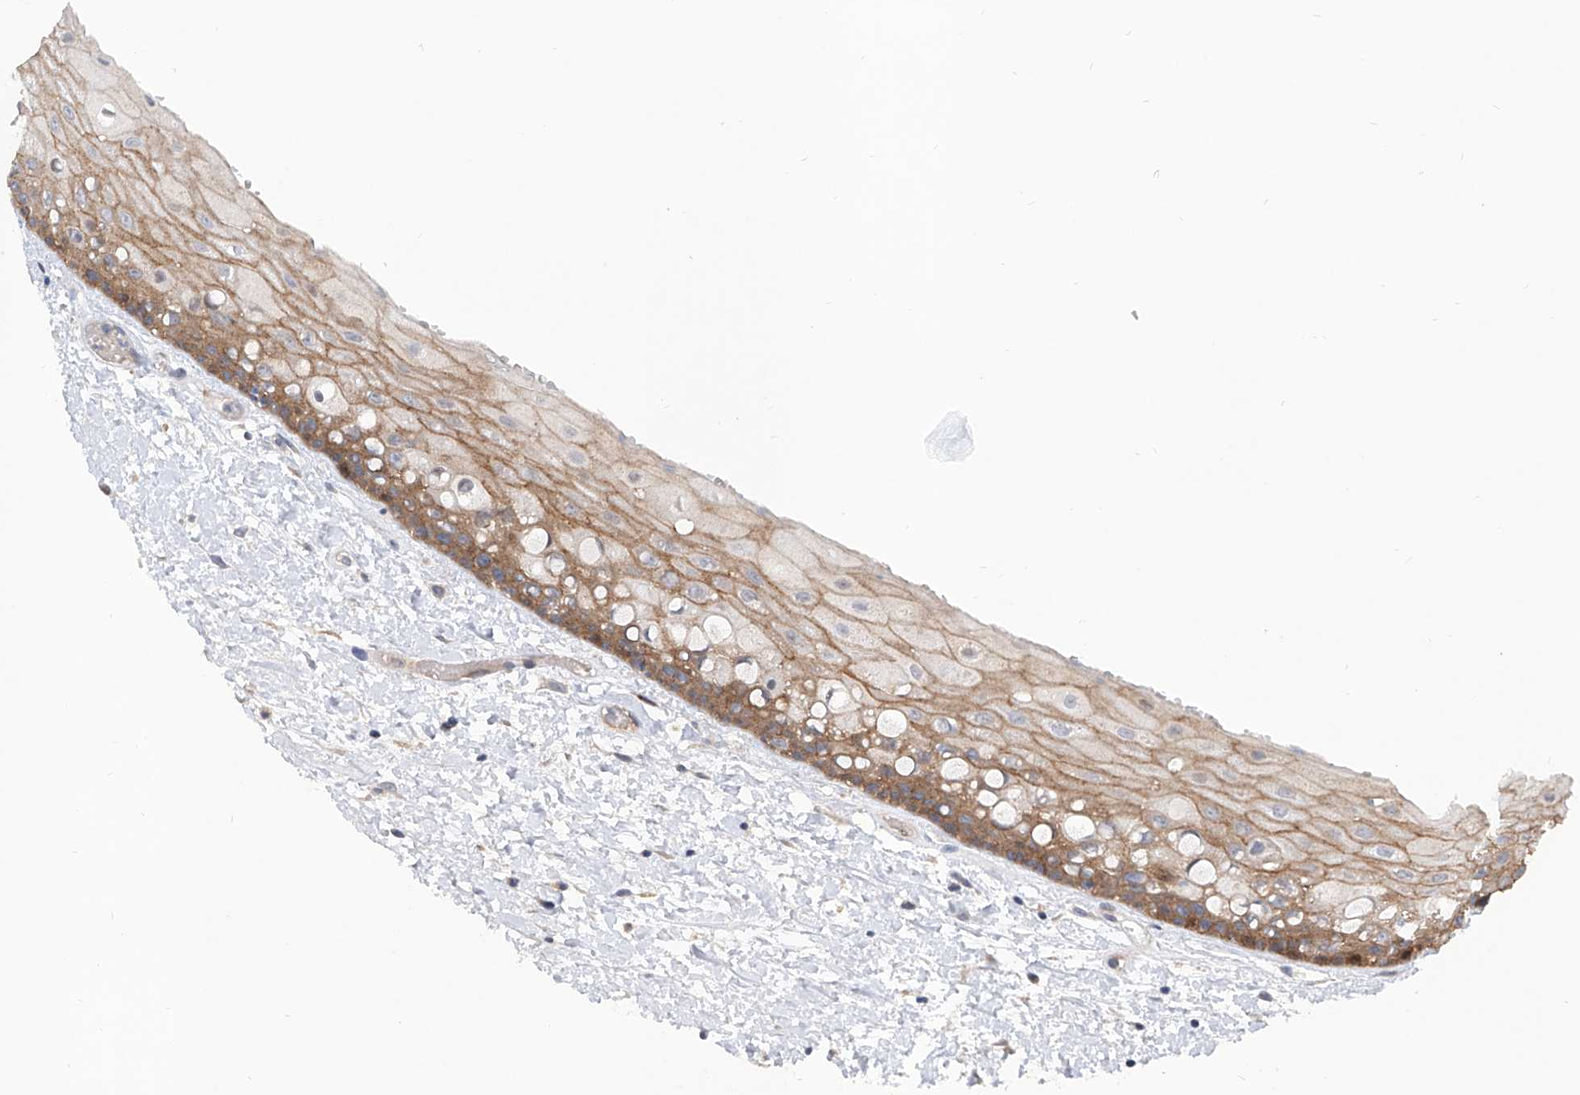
{"staining": {"intensity": "moderate", "quantity": "25%-75%", "location": "cytoplasmic/membranous"}, "tissue": "oral mucosa", "cell_type": "Squamous epithelial cells", "image_type": "normal", "snomed": [{"axis": "morphology", "description": "Normal tissue, NOS"}, {"axis": "topography", "description": "Oral tissue"}], "caption": "This is a micrograph of immunohistochemistry (IHC) staining of unremarkable oral mucosa, which shows moderate positivity in the cytoplasmic/membranous of squamous epithelial cells.", "gene": "LRRC1", "patient": {"sex": "female", "age": 76}}